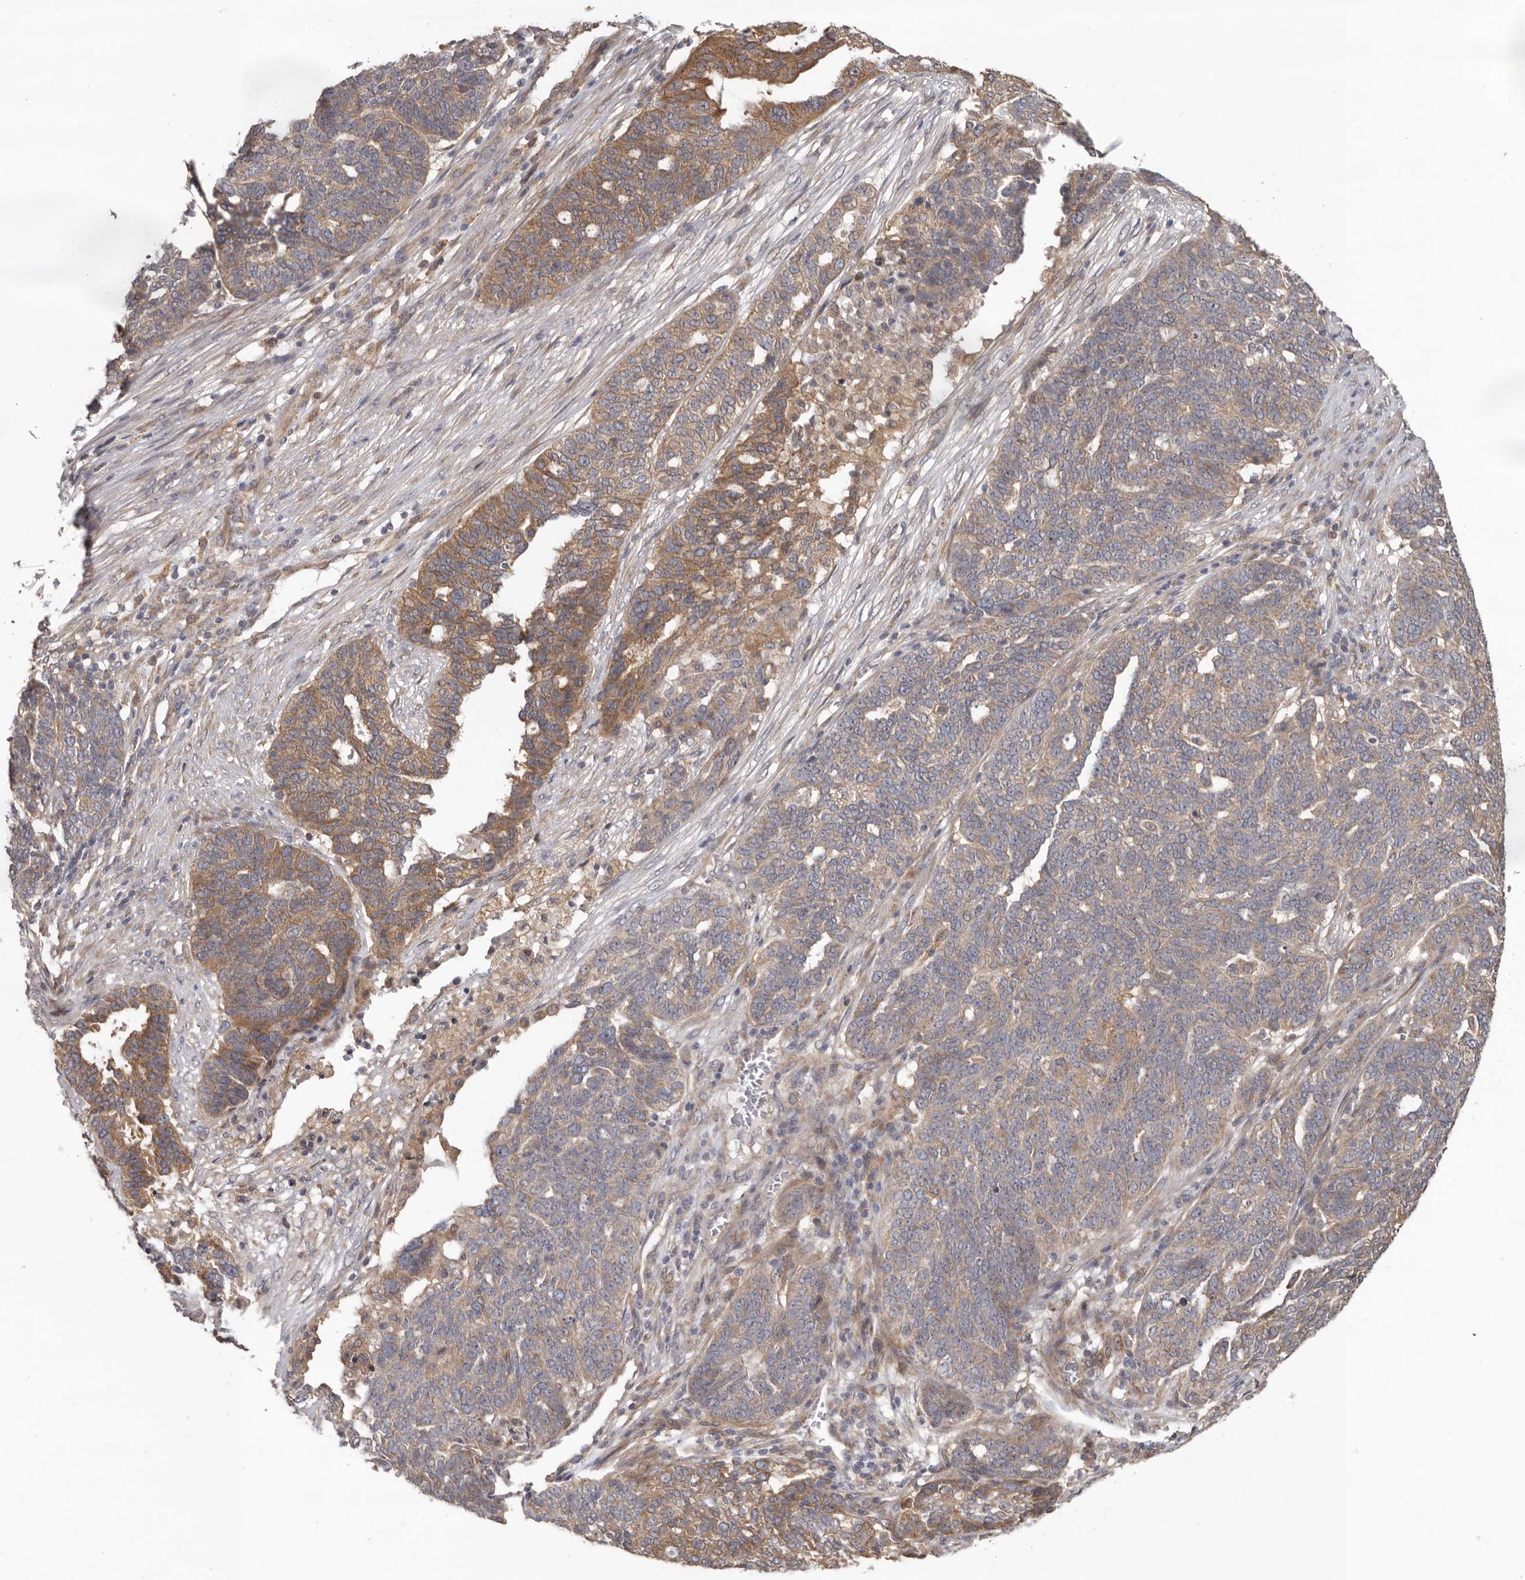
{"staining": {"intensity": "moderate", "quantity": "25%-75%", "location": "cytoplasmic/membranous"}, "tissue": "ovarian cancer", "cell_type": "Tumor cells", "image_type": "cancer", "snomed": [{"axis": "morphology", "description": "Cystadenocarcinoma, serous, NOS"}, {"axis": "topography", "description": "Ovary"}], "caption": "Protein expression analysis of human ovarian cancer reveals moderate cytoplasmic/membranous staining in about 25%-75% of tumor cells.", "gene": "HINT3", "patient": {"sex": "female", "age": 59}}